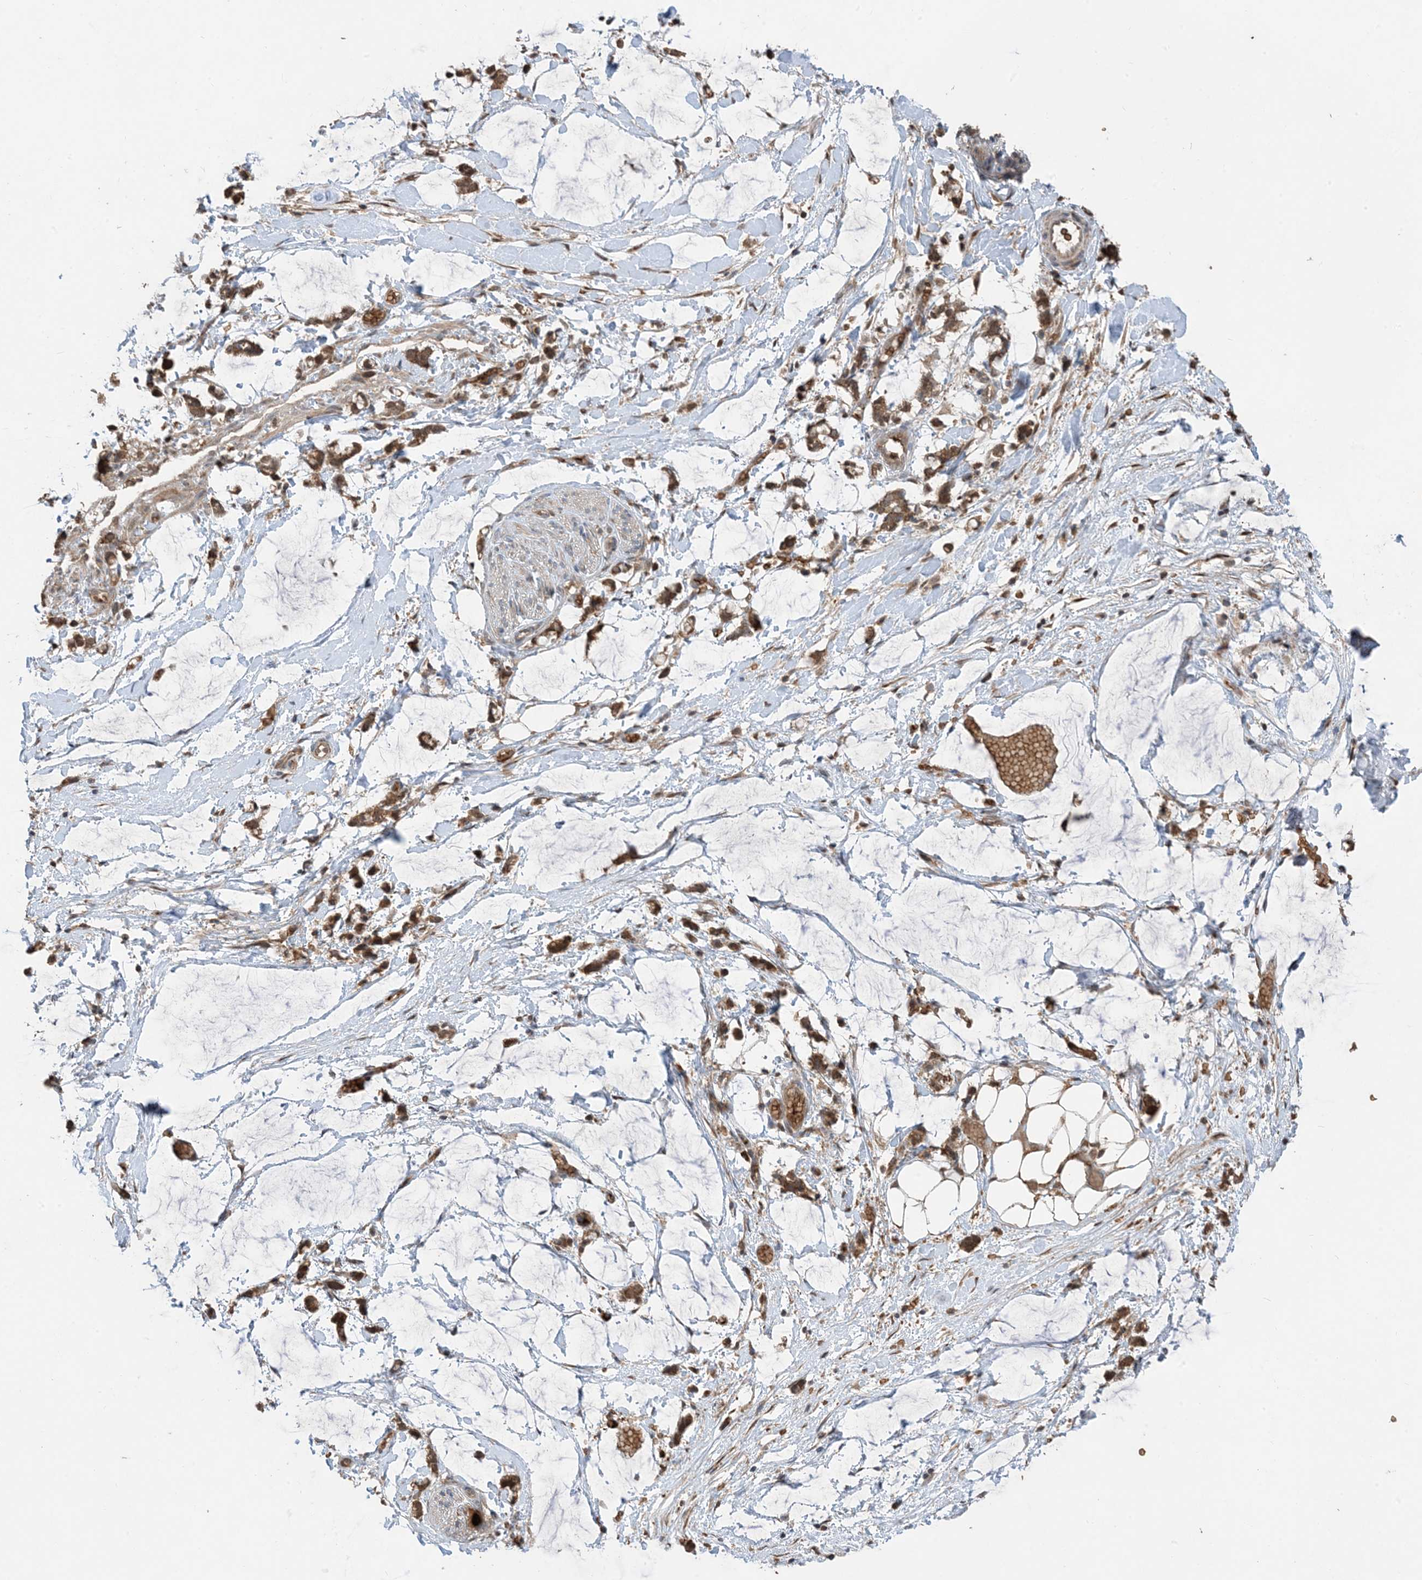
{"staining": {"intensity": "moderate", "quantity": "25%-75%", "location": "cytoplasmic/membranous"}, "tissue": "adipose tissue", "cell_type": "Adipocytes", "image_type": "normal", "snomed": [{"axis": "morphology", "description": "Normal tissue, NOS"}, {"axis": "morphology", "description": "Adenocarcinoma, NOS"}, {"axis": "topography", "description": "Colon"}, {"axis": "topography", "description": "Peripheral nerve tissue"}], "caption": "IHC (DAB) staining of normal human adipose tissue demonstrates moderate cytoplasmic/membranous protein positivity in about 25%-75% of adipocytes. Nuclei are stained in blue.", "gene": "PUSL1", "patient": {"sex": "male", "age": 14}}